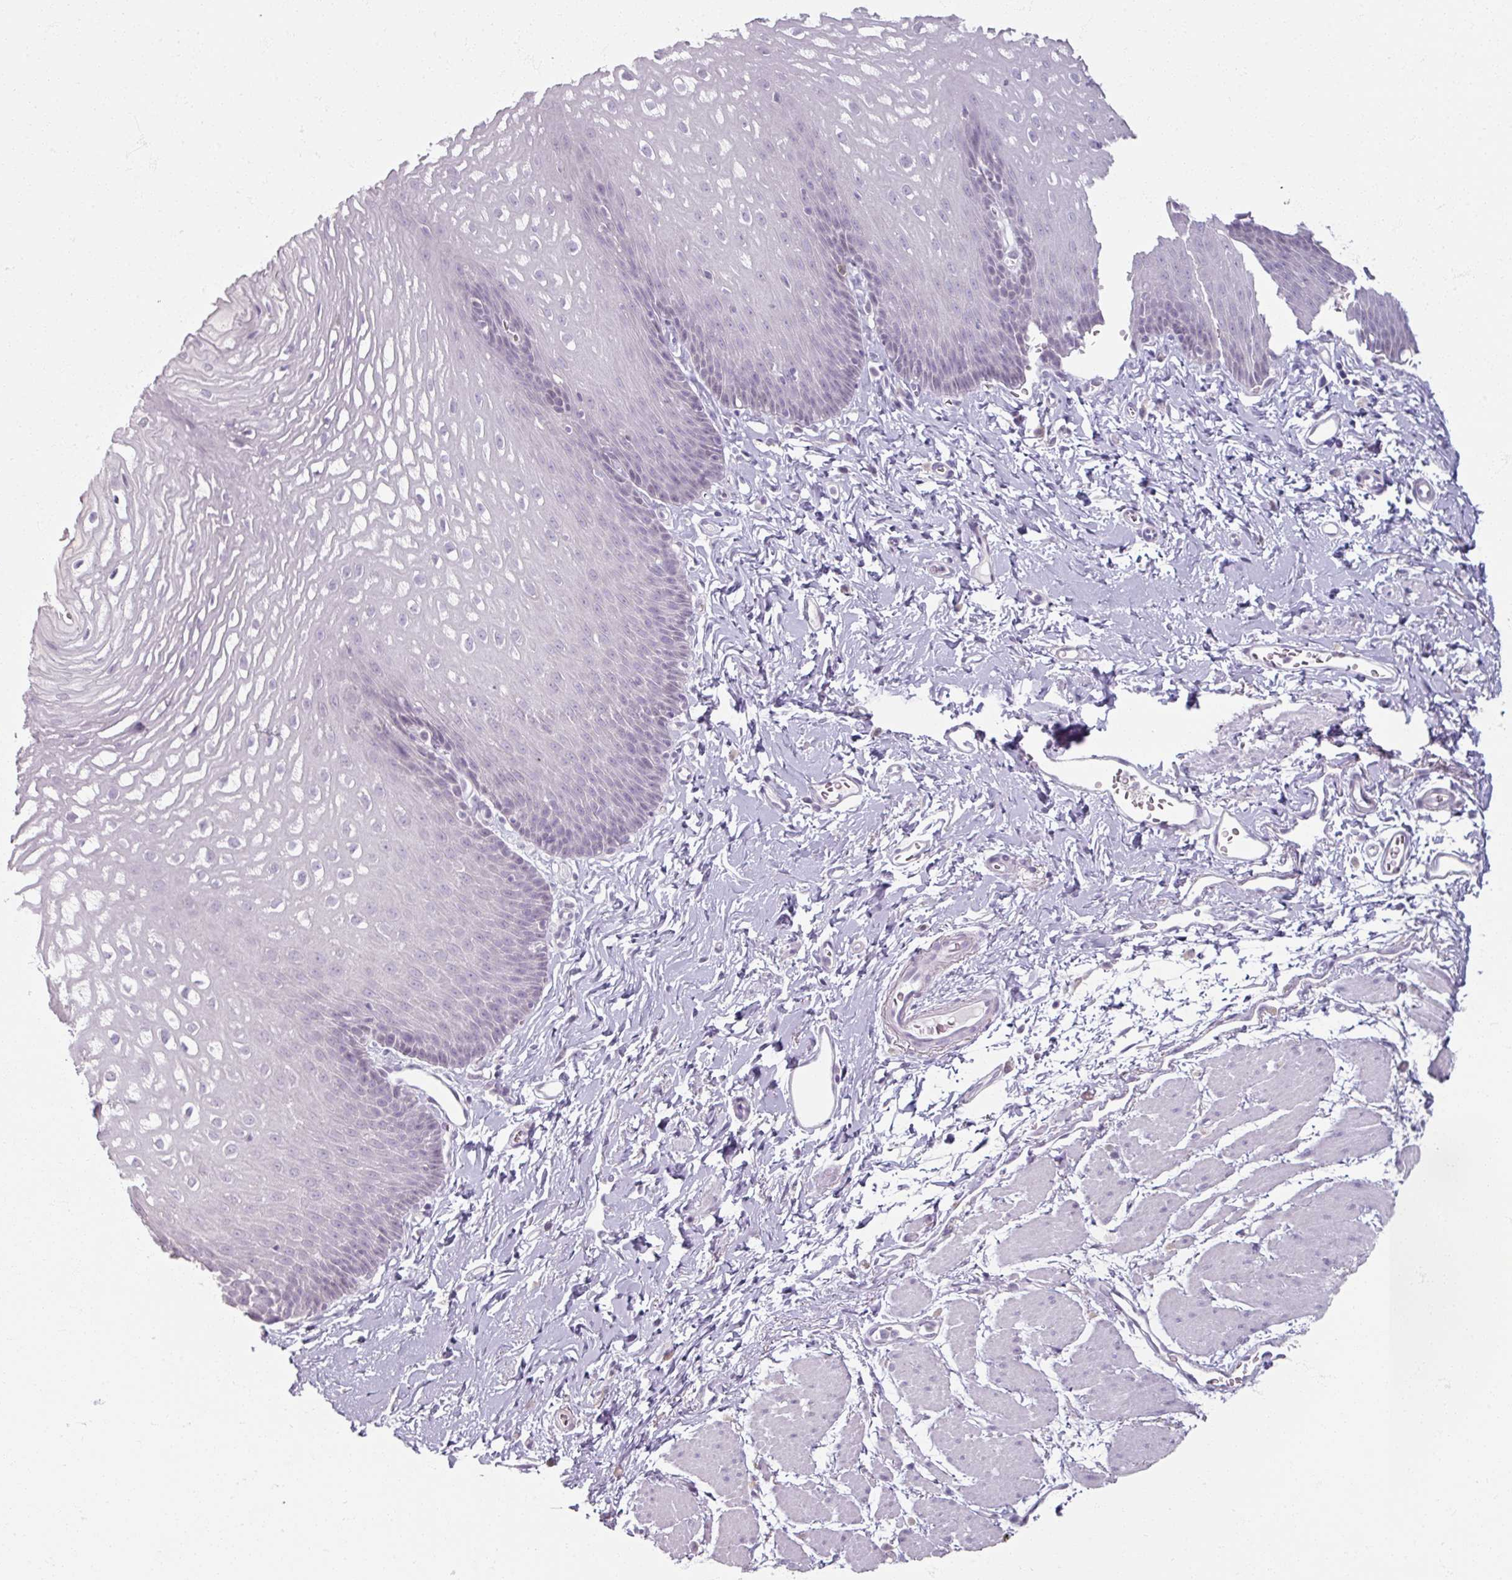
{"staining": {"intensity": "negative", "quantity": "none", "location": "none"}, "tissue": "esophagus", "cell_type": "Squamous epithelial cells", "image_type": "normal", "snomed": [{"axis": "morphology", "description": "Normal tissue, NOS"}, {"axis": "topography", "description": "Esophagus"}], "caption": "Esophagus was stained to show a protein in brown. There is no significant positivity in squamous epithelial cells.", "gene": "SOX11", "patient": {"sex": "male", "age": 70}}